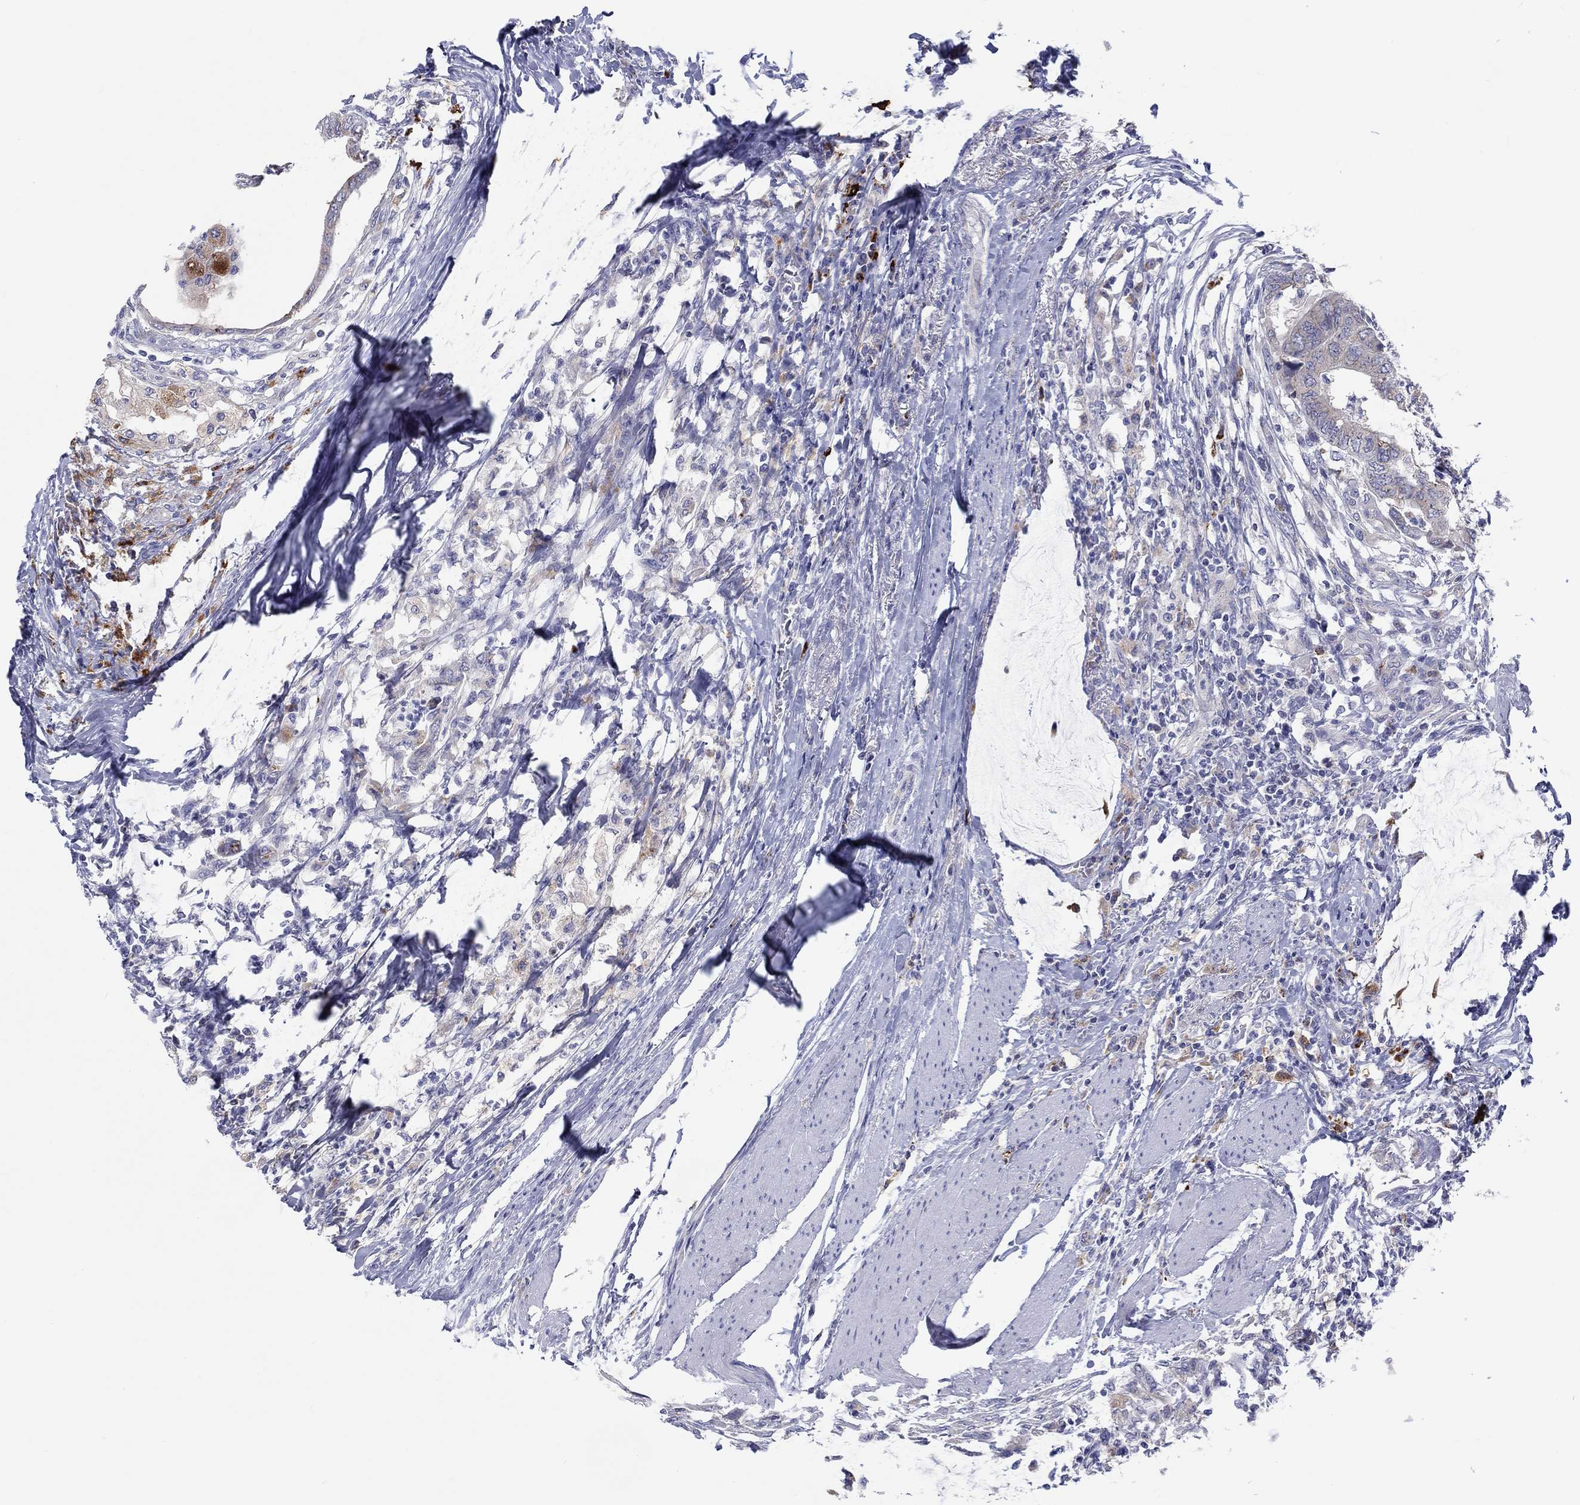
{"staining": {"intensity": "negative", "quantity": "none", "location": "none"}, "tissue": "colorectal cancer", "cell_type": "Tumor cells", "image_type": "cancer", "snomed": [{"axis": "morphology", "description": "Normal tissue, NOS"}, {"axis": "morphology", "description": "Adenocarcinoma, NOS"}, {"axis": "topography", "description": "Rectum"}, {"axis": "topography", "description": "Peripheral nerve tissue"}], "caption": "Protein analysis of colorectal cancer reveals no significant staining in tumor cells.", "gene": "BCO2", "patient": {"sex": "male", "age": 92}}